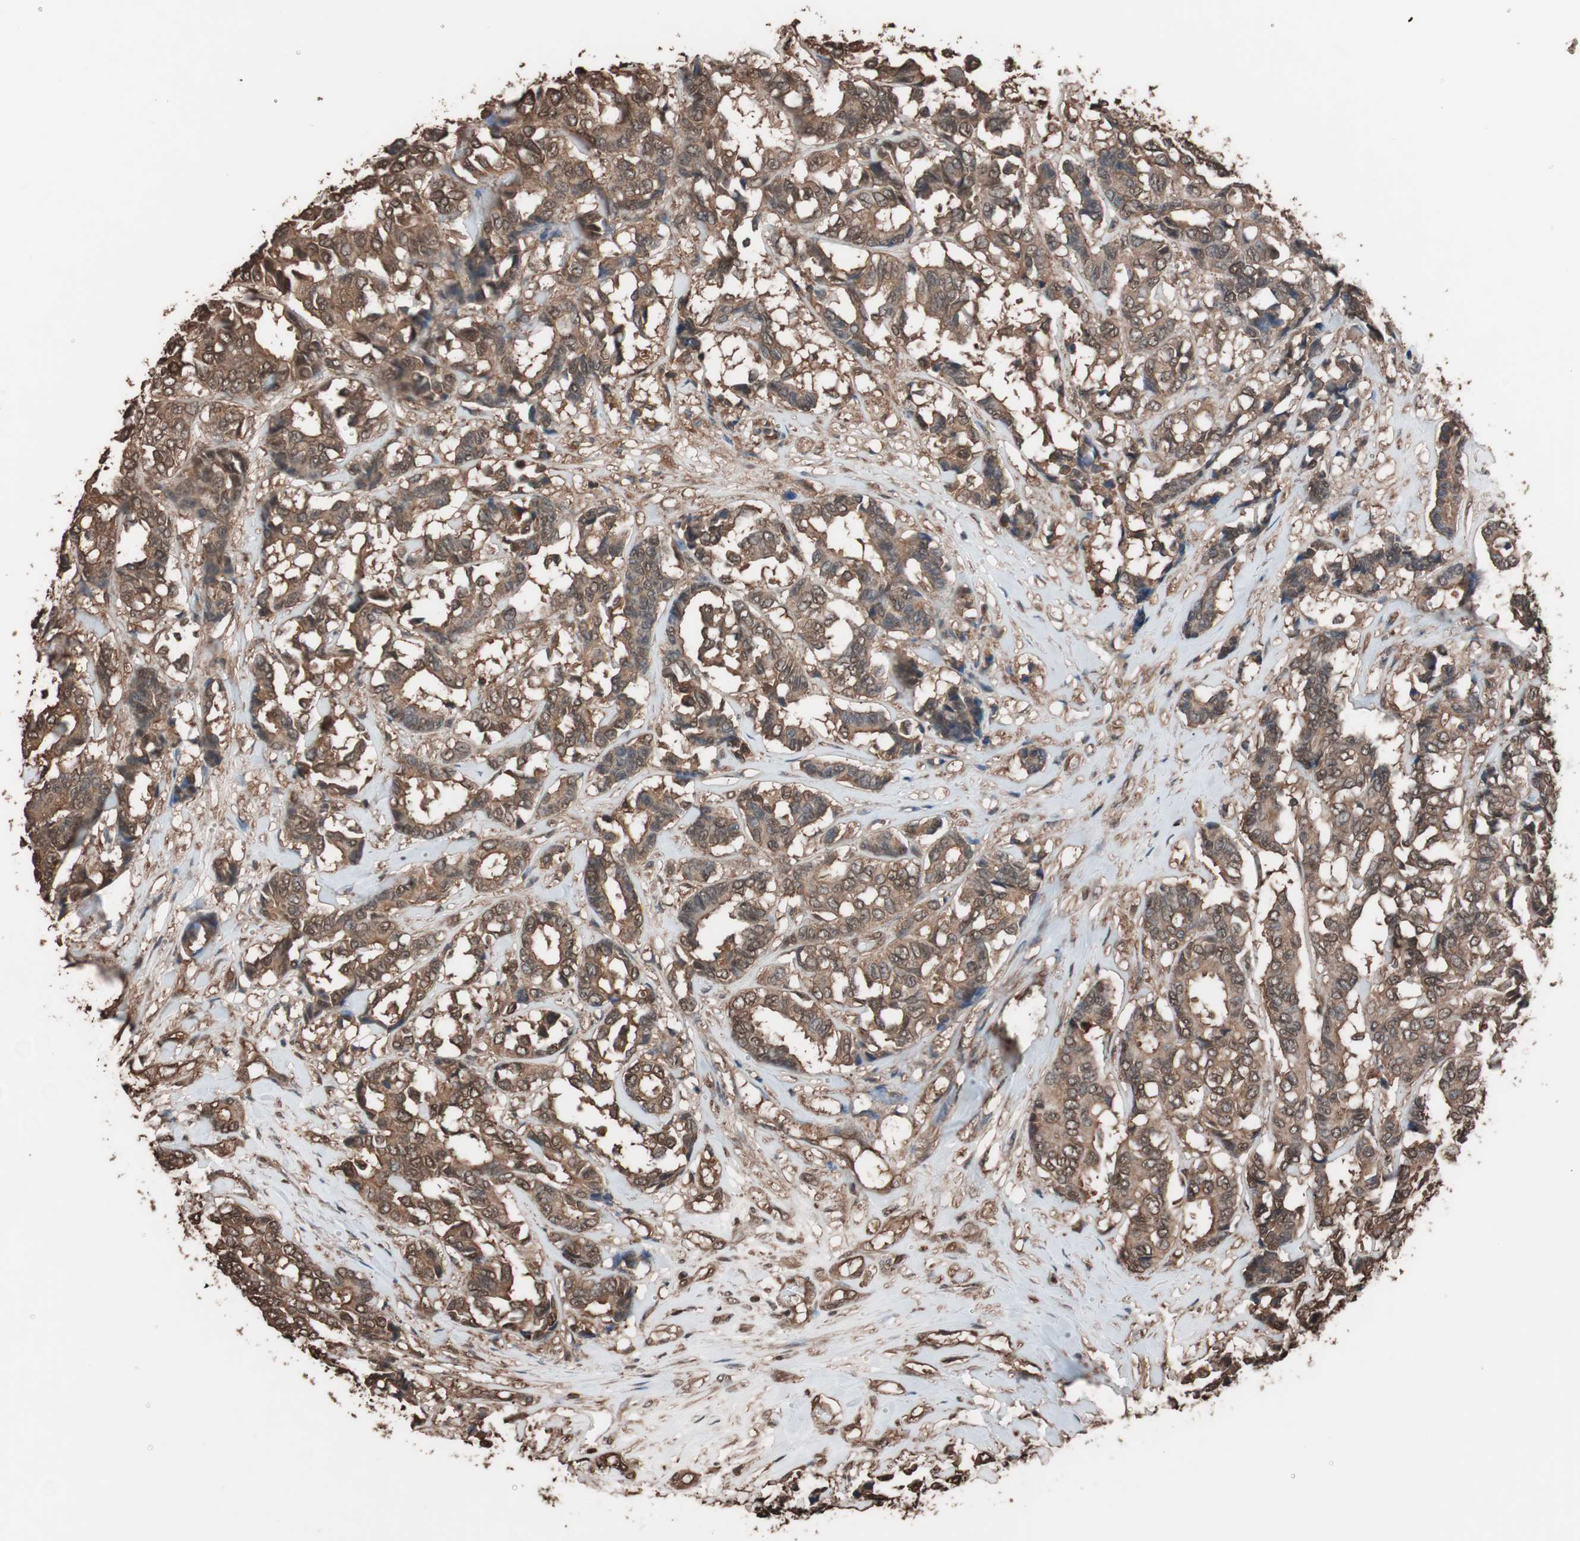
{"staining": {"intensity": "moderate", "quantity": ">75%", "location": "cytoplasmic/membranous"}, "tissue": "breast cancer", "cell_type": "Tumor cells", "image_type": "cancer", "snomed": [{"axis": "morphology", "description": "Duct carcinoma"}, {"axis": "topography", "description": "Breast"}], "caption": "High-power microscopy captured an immunohistochemistry (IHC) photomicrograph of invasive ductal carcinoma (breast), revealing moderate cytoplasmic/membranous staining in about >75% of tumor cells.", "gene": "CALM2", "patient": {"sex": "female", "age": 87}}